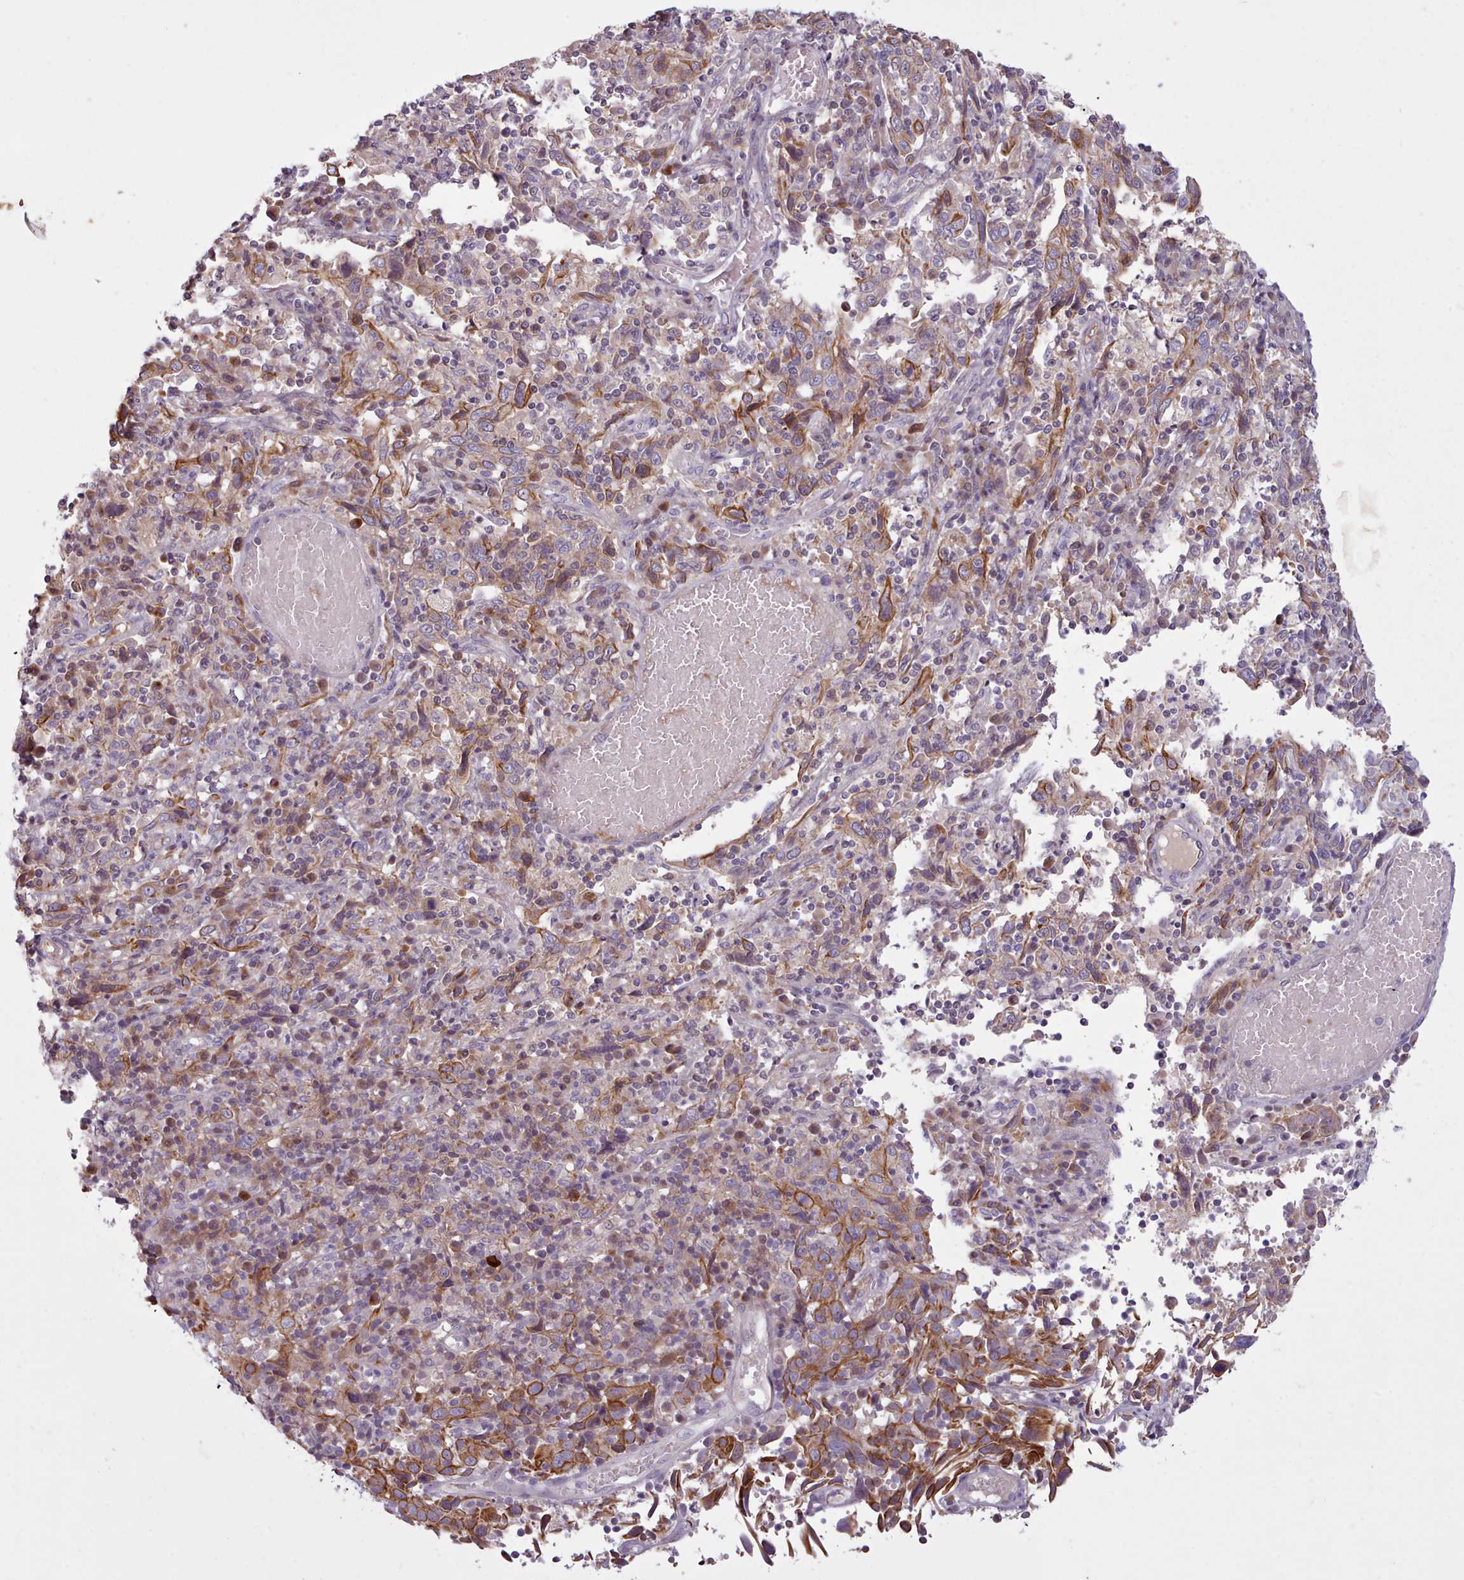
{"staining": {"intensity": "moderate", "quantity": "25%-75%", "location": "cytoplasmic/membranous"}, "tissue": "cervical cancer", "cell_type": "Tumor cells", "image_type": "cancer", "snomed": [{"axis": "morphology", "description": "Squamous cell carcinoma, NOS"}, {"axis": "topography", "description": "Cervix"}], "caption": "High-power microscopy captured an immunohistochemistry (IHC) histopathology image of cervical squamous cell carcinoma, revealing moderate cytoplasmic/membranous expression in approximately 25%-75% of tumor cells. The staining was performed using DAB, with brown indicating positive protein expression. Nuclei are stained blue with hematoxylin.", "gene": "NMRK1", "patient": {"sex": "female", "age": 46}}